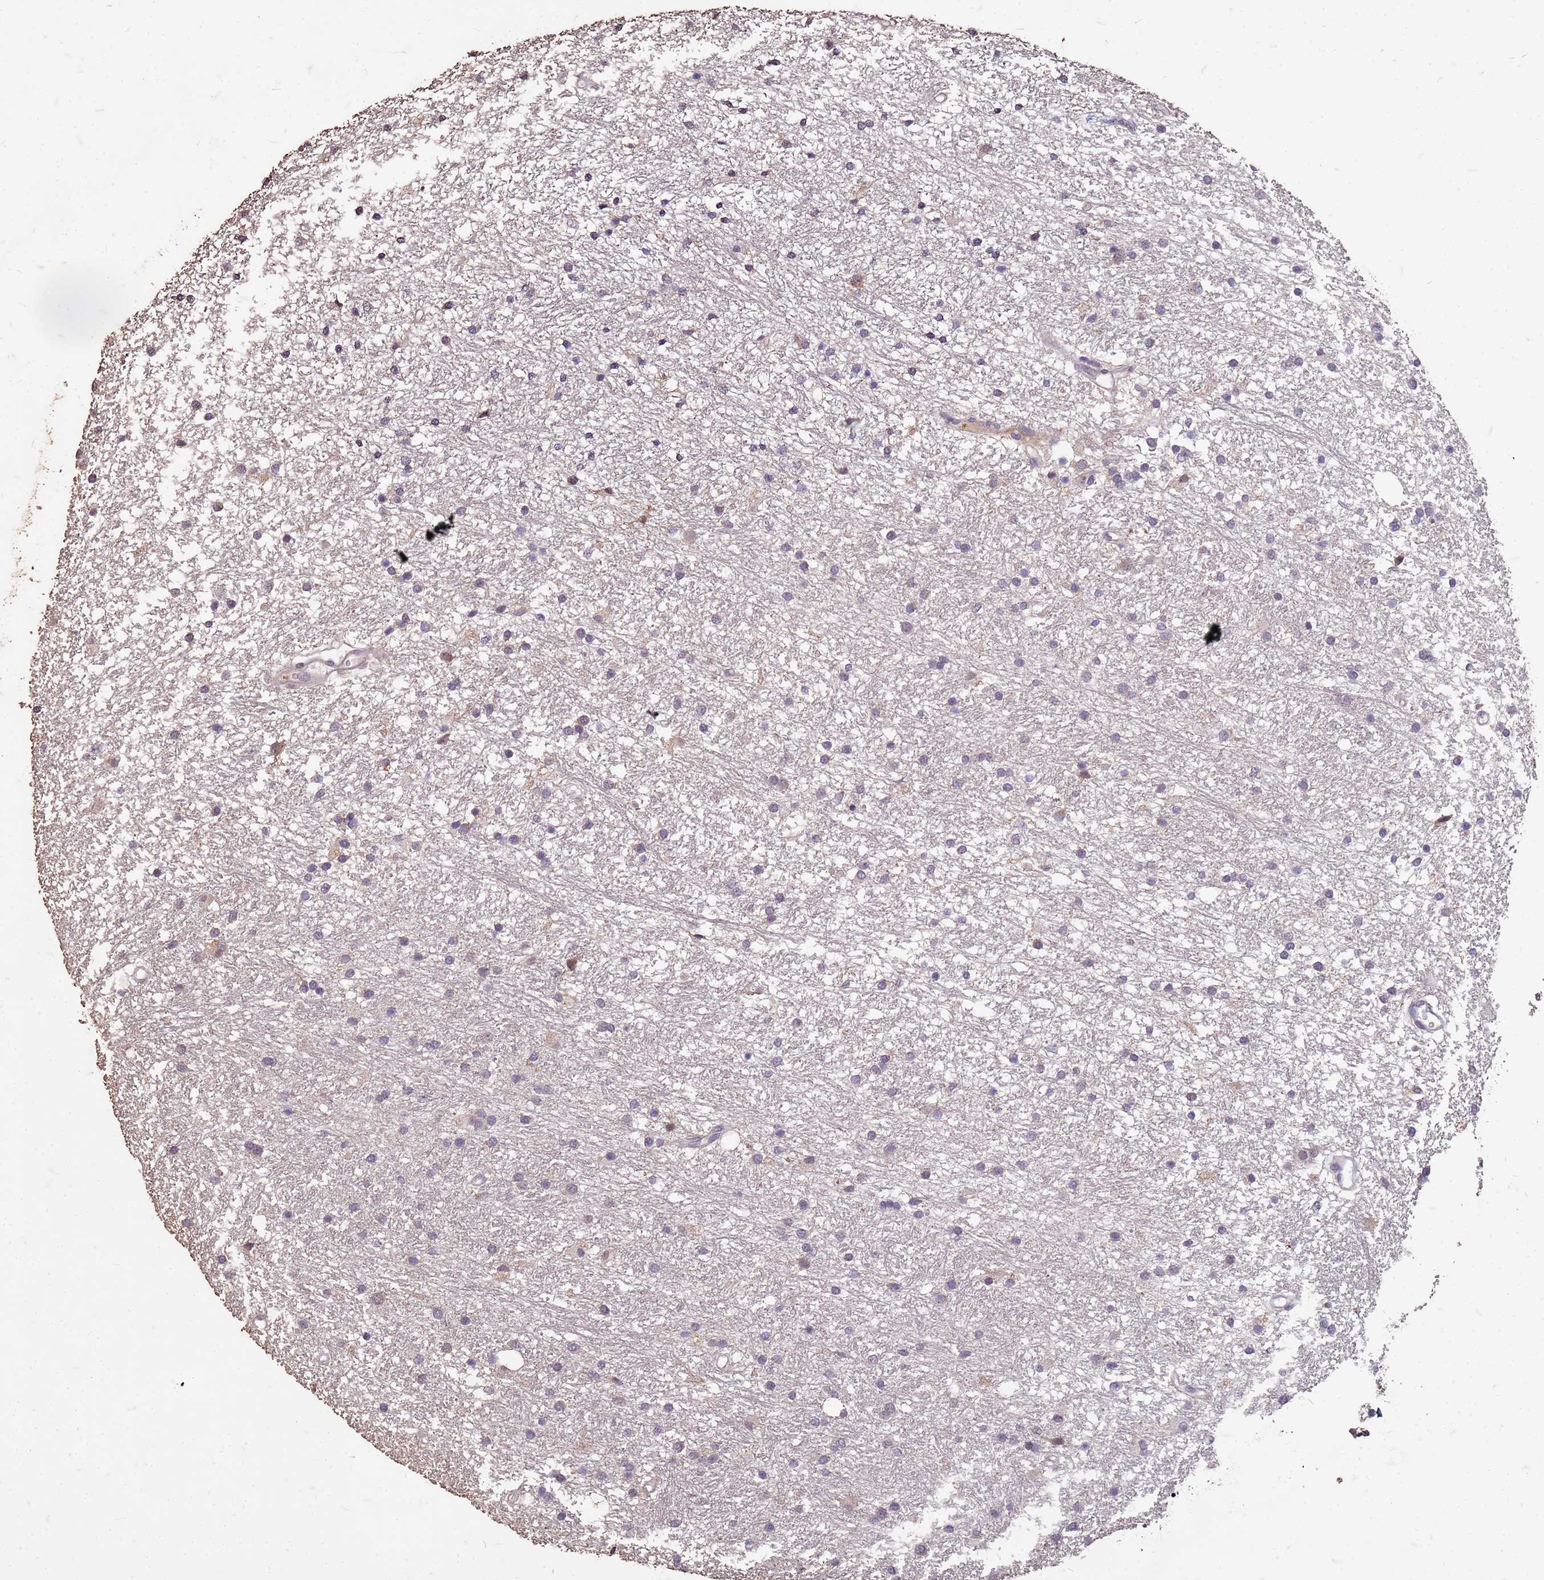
{"staining": {"intensity": "negative", "quantity": "none", "location": "none"}, "tissue": "glioma", "cell_type": "Tumor cells", "image_type": "cancer", "snomed": [{"axis": "morphology", "description": "Glioma, malignant, High grade"}, {"axis": "topography", "description": "Brain"}], "caption": "A high-resolution micrograph shows IHC staining of glioma, which exhibits no significant positivity in tumor cells. (DAB (3,3'-diaminobenzidine) immunohistochemistry with hematoxylin counter stain).", "gene": "FAM184B", "patient": {"sex": "male", "age": 77}}